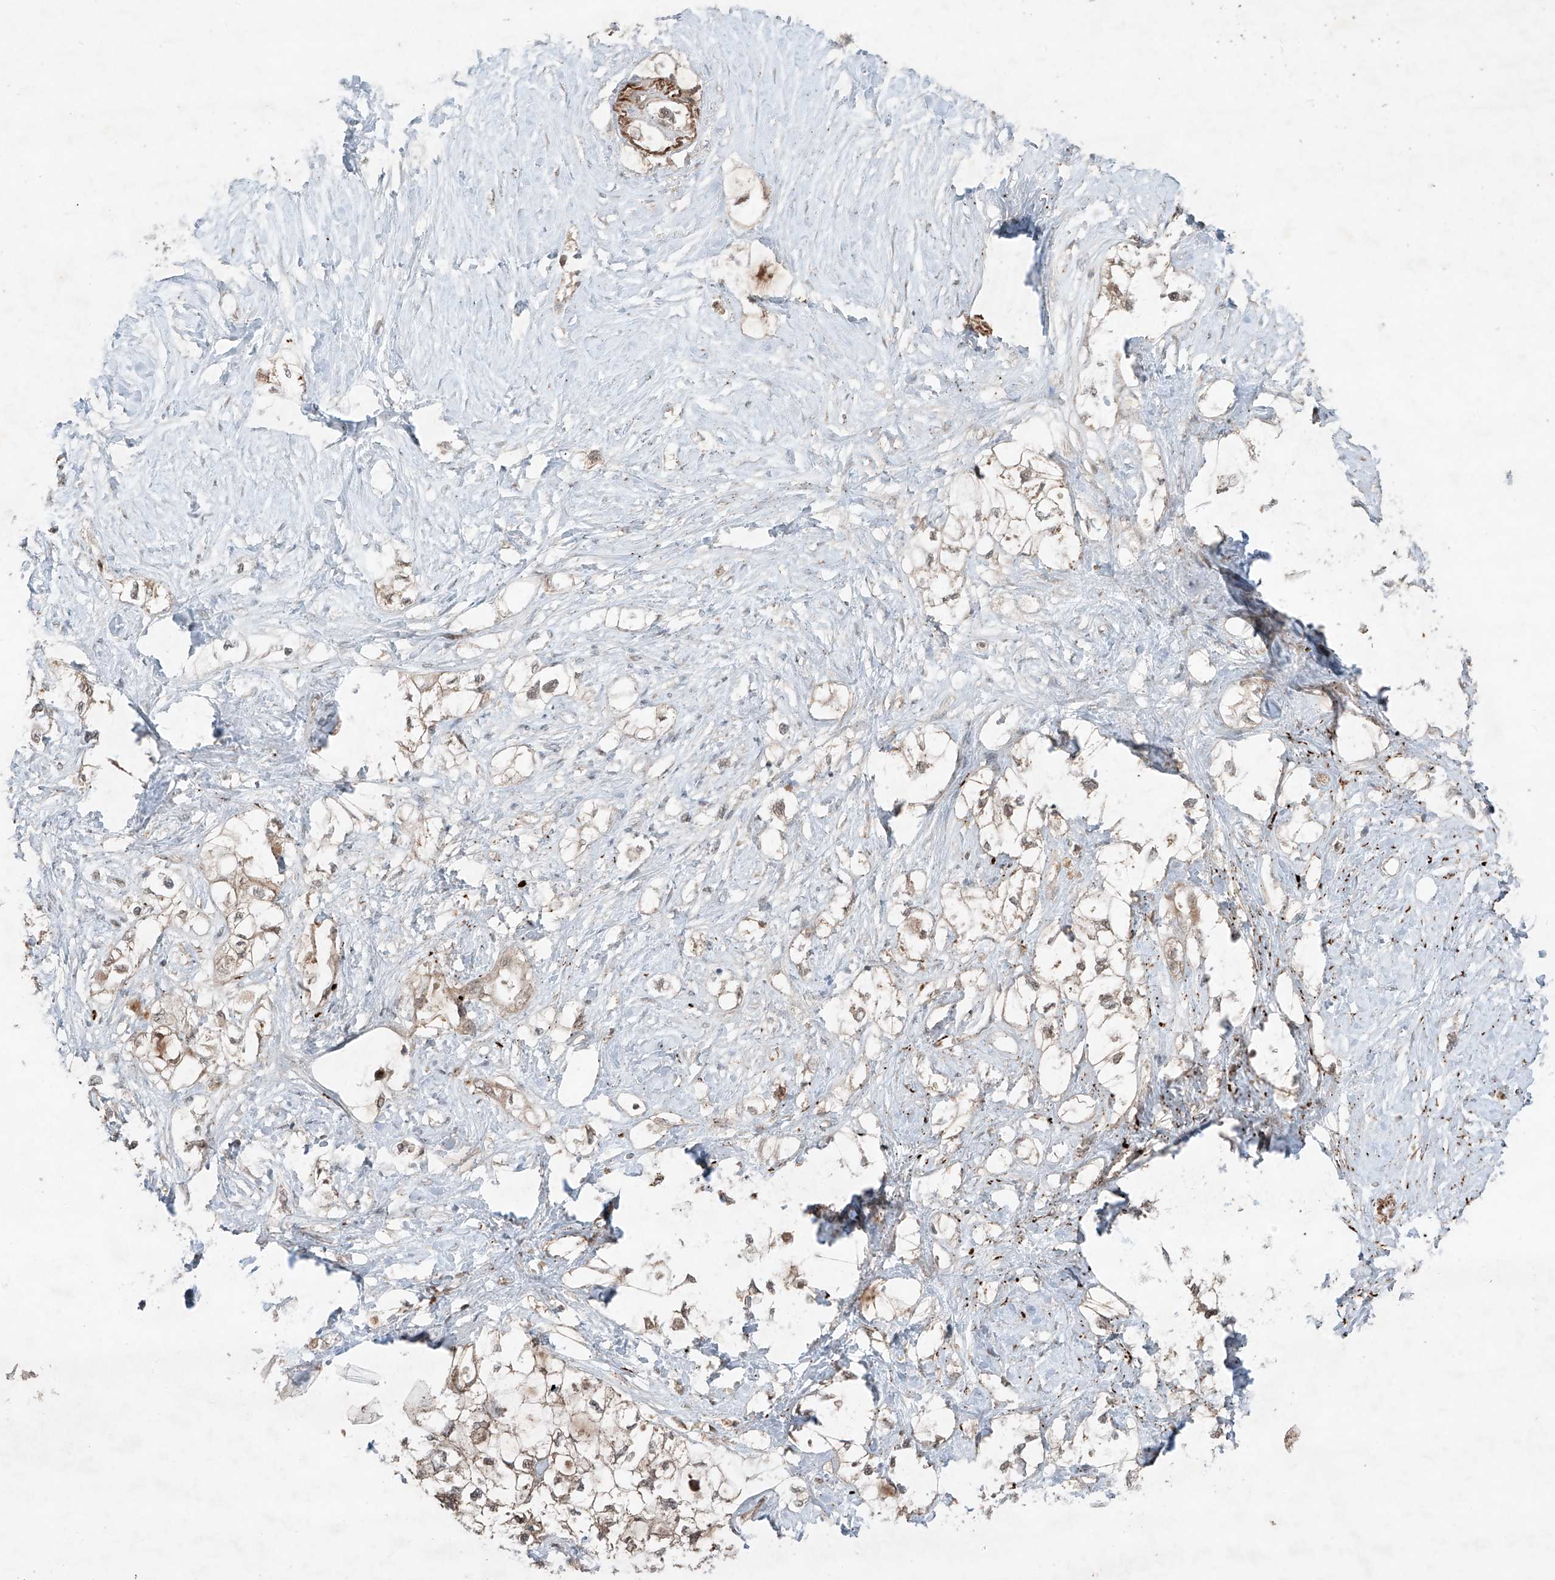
{"staining": {"intensity": "moderate", "quantity": ">75%", "location": "cytoplasmic/membranous"}, "tissue": "pancreatic cancer", "cell_type": "Tumor cells", "image_type": "cancer", "snomed": [{"axis": "morphology", "description": "Adenocarcinoma, NOS"}, {"axis": "topography", "description": "Pancreas"}], "caption": "There is medium levels of moderate cytoplasmic/membranous positivity in tumor cells of adenocarcinoma (pancreatic), as demonstrated by immunohistochemical staining (brown color).", "gene": "ZNF620", "patient": {"sex": "male", "age": 70}}